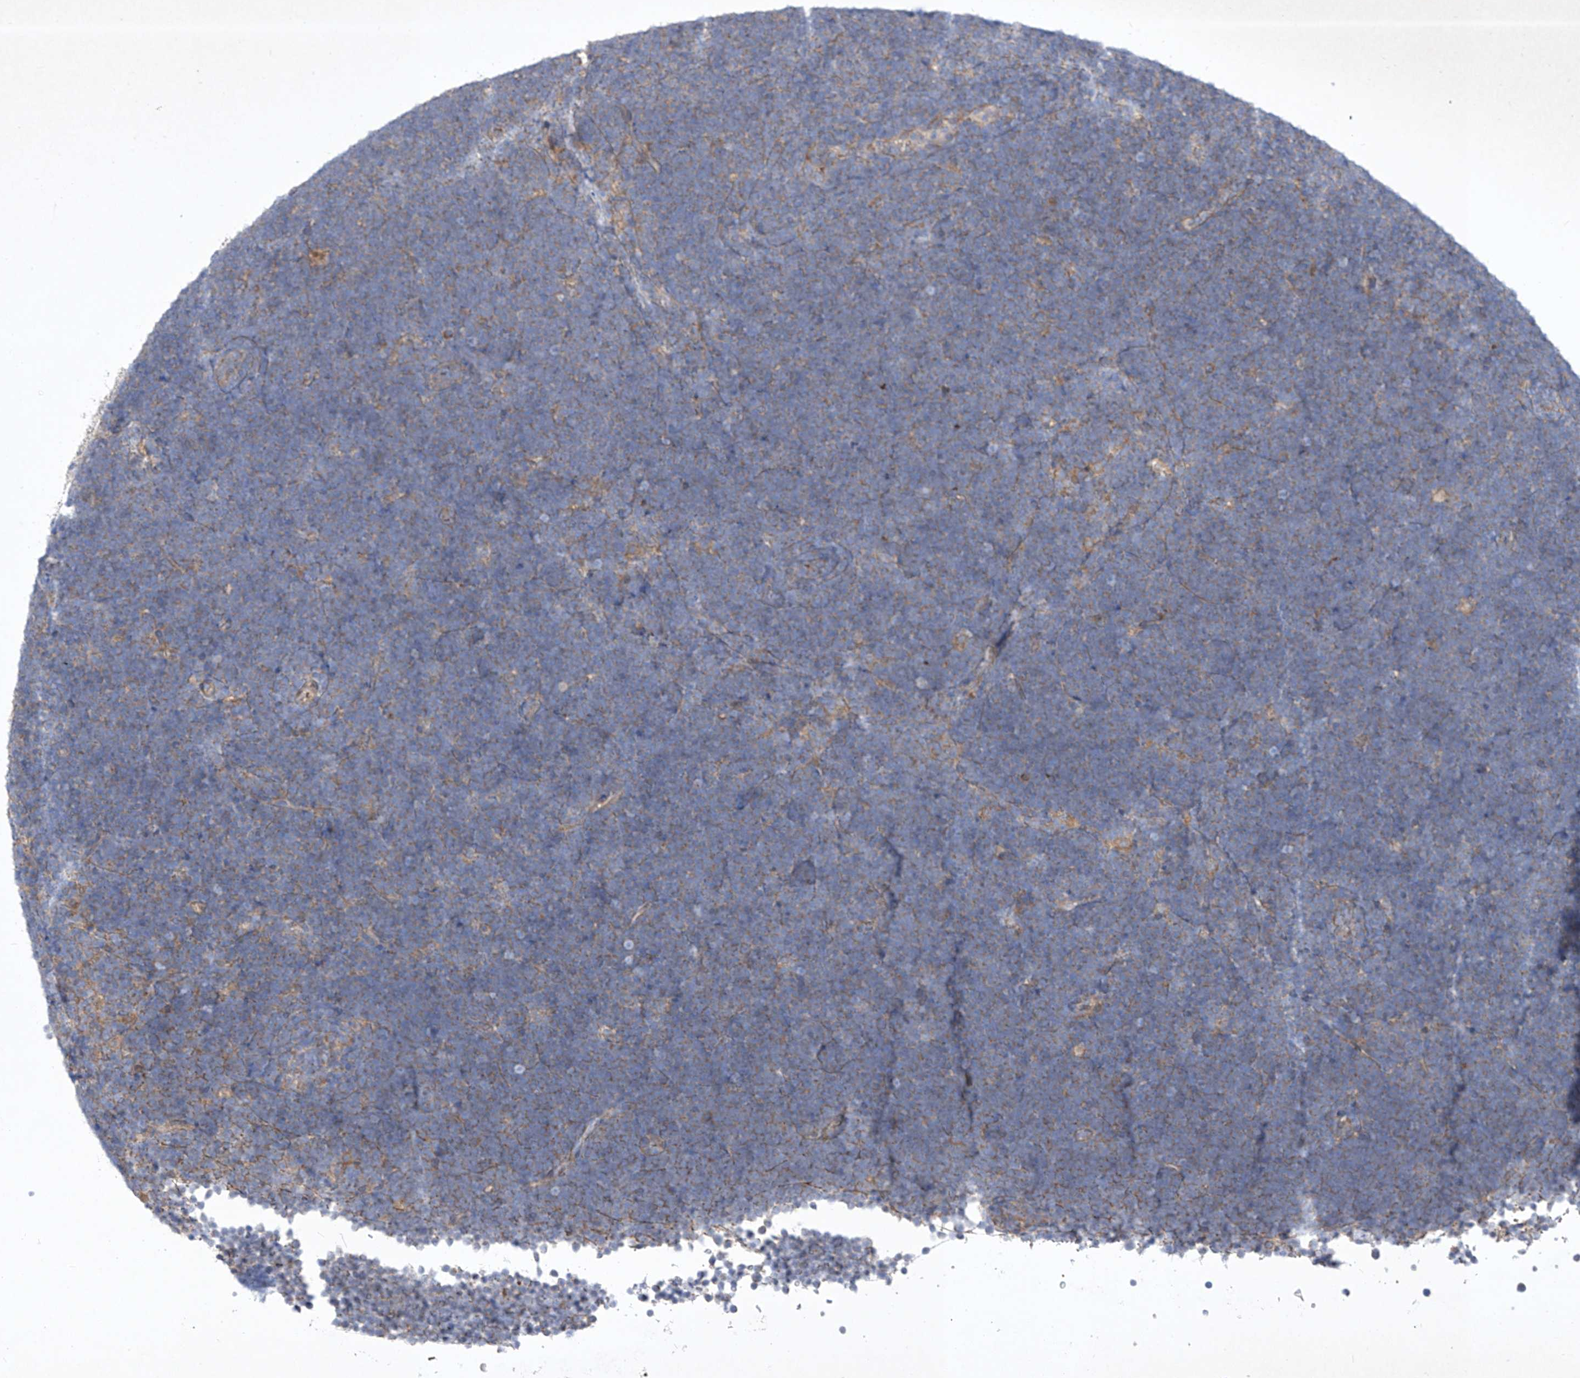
{"staining": {"intensity": "negative", "quantity": "none", "location": "none"}, "tissue": "lymphoma", "cell_type": "Tumor cells", "image_type": "cancer", "snomed": [{"axis": "morphology", "description": "Malignant lymphoma, non-Hodgkin's type, High grade"}, {"axis": "topography", "description": "Lymph node"}], "caption": "High magnification brightfield microscopy of lymphoma stained with DAB (3,3'-diaminobenzidine) (brown) and counterstained with hematoxylin (blue): tumor cells show no significant expression. Nuclei are stained in blue.", "gene": "COQ3", "patient": {"sex": "male", "age": 13}}